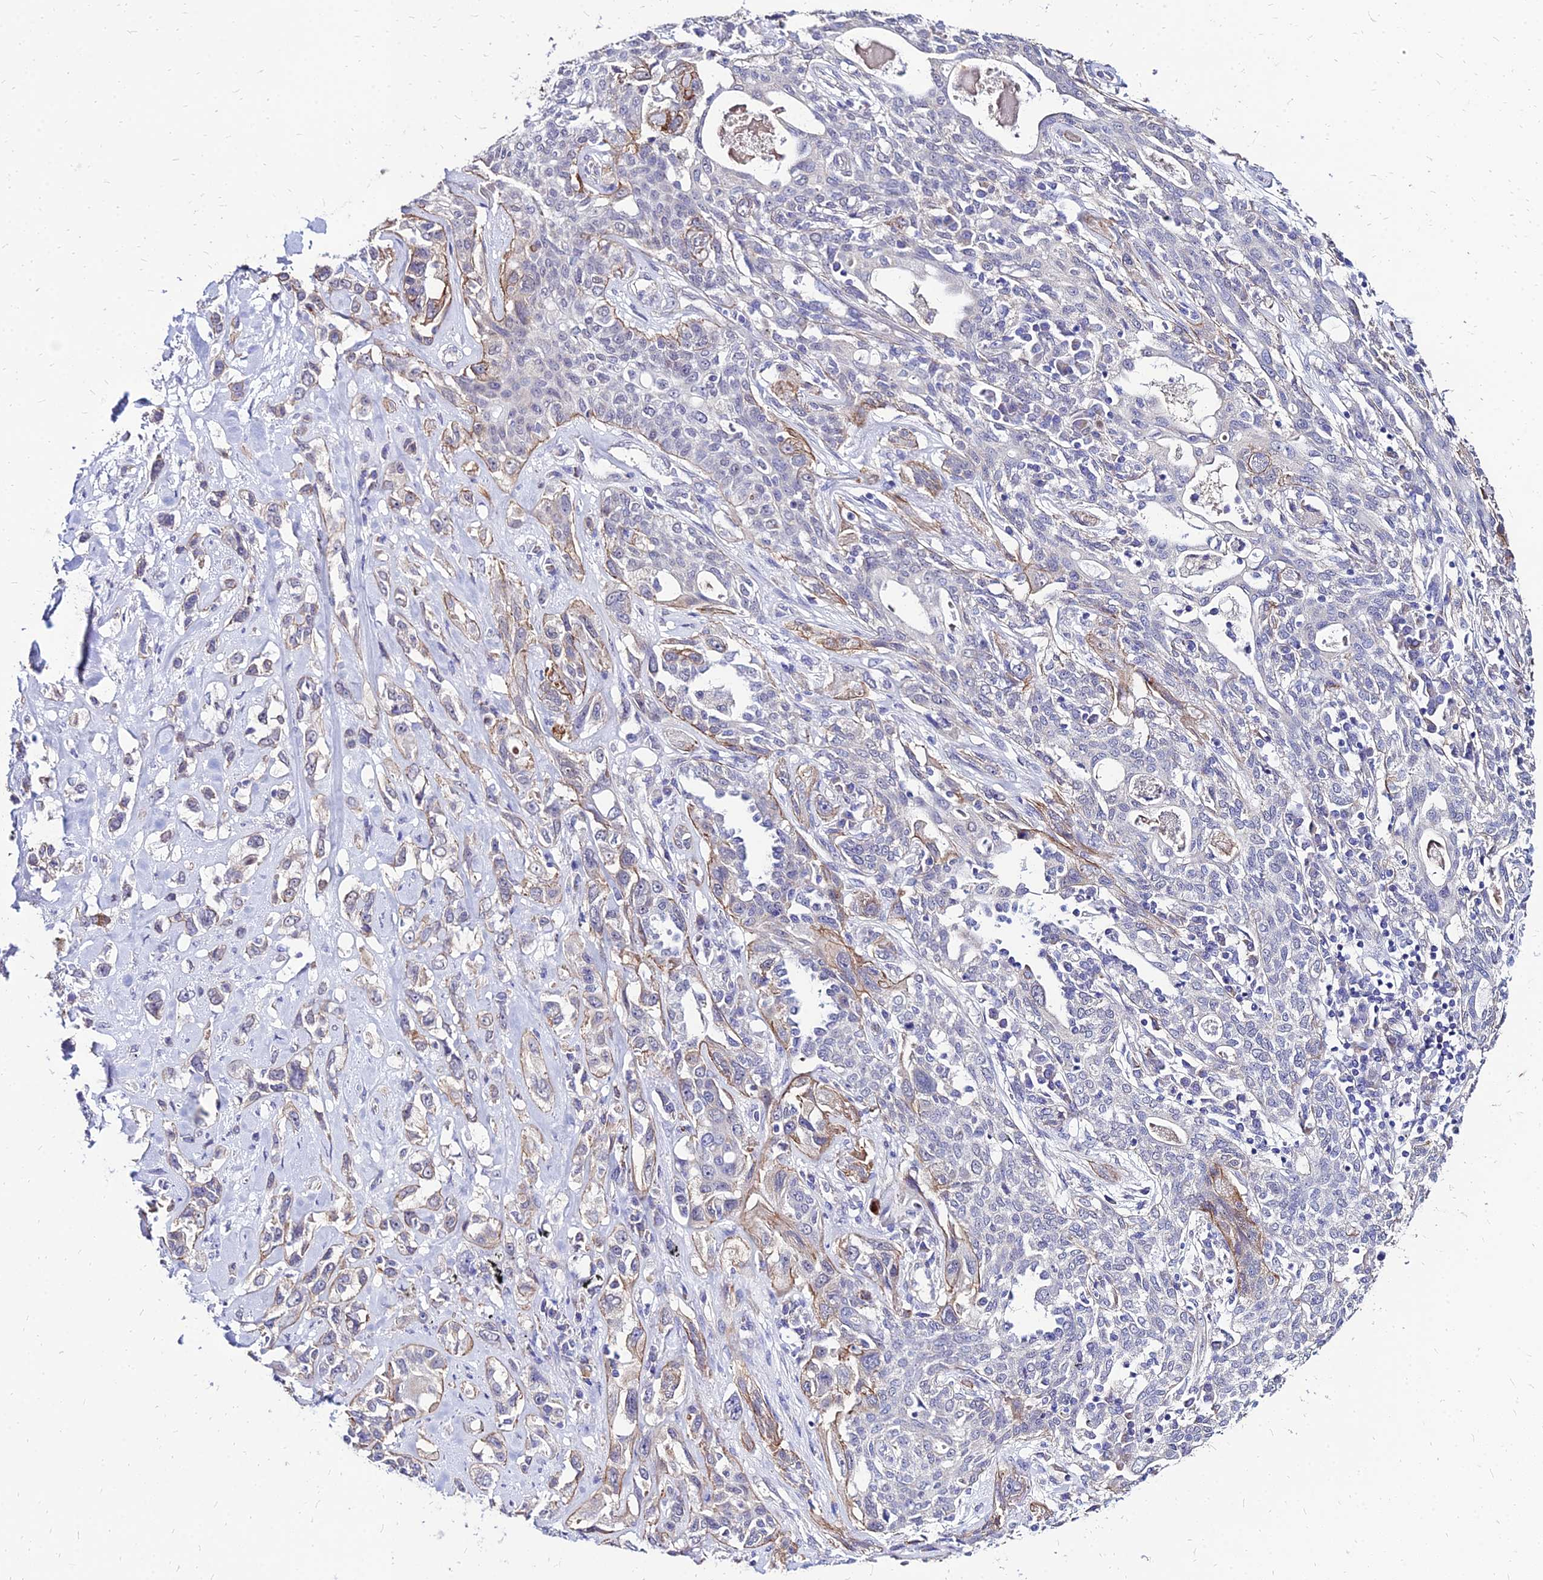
{"staining": {"intensity": "negative", "quantity": "none", "location": "none"}, "tissue": "lung cancer", "cell_type": "Tumor cells", "image_type": "cancer", "snomed": [{"axis": "morphology", "description": "Squamous cell carcinoma, NOS"}, {"axis": "topography", "description": "Lung"}], "caption": "Tumor cells show no significant protein expression in squamous cell carcinoma (lung).", "gene": "YEATS2", "patient": {"sex": "female", "age": 70}}